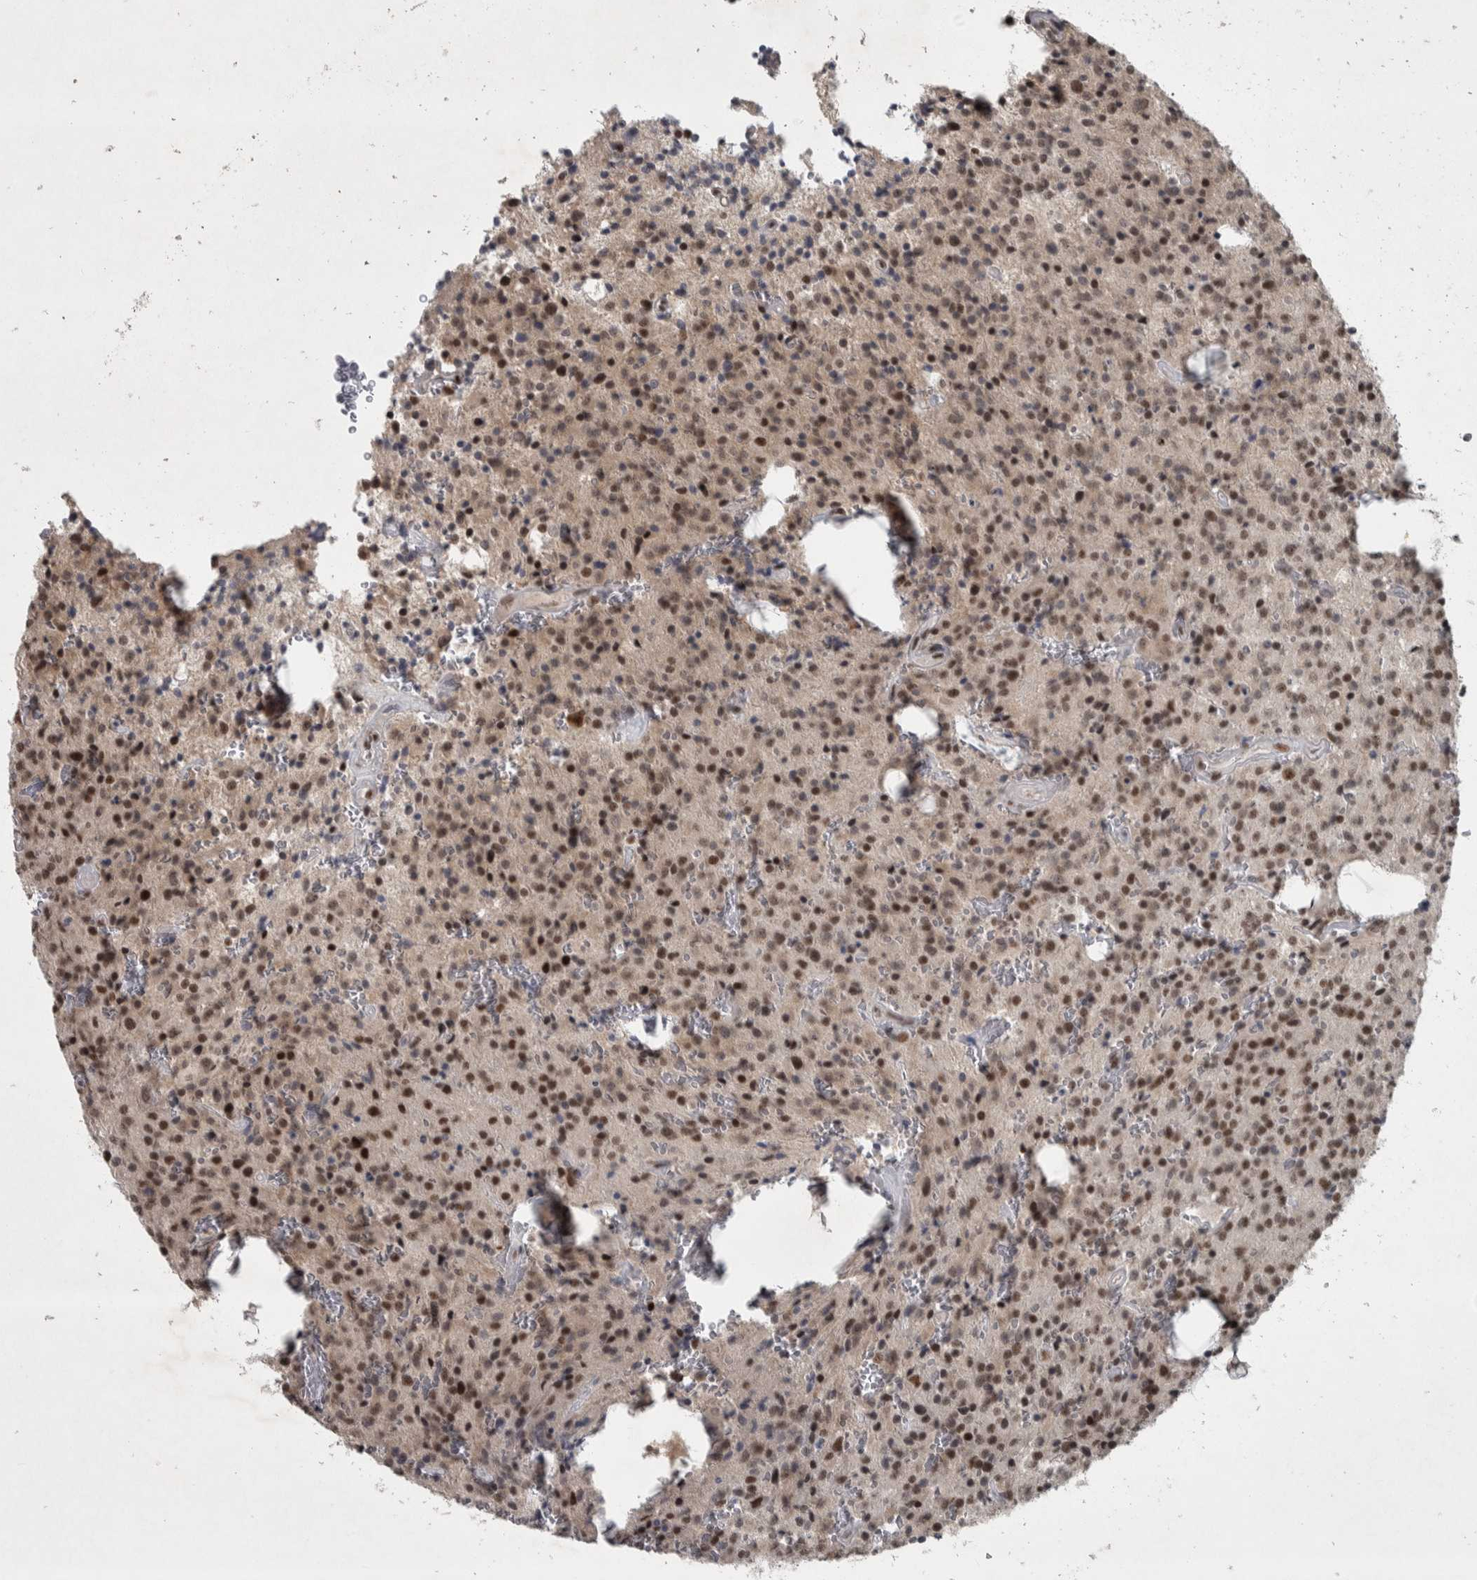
{"staining": {"intensity": "moderate", "quantity": ">75%", "location": "nuclear"}, "tissue": "glioma", "cell_type": "Tumor cells", "image_type": "cancer", "snomed": [{"axis": "morphology", "description": "Glioma, malignant, Low grade"}, {"axis": "topography", "description": "Brain"}], "caption": "DAB (3,3'-diaminobenzidine) immunohistochemical staining of human malignant low-grade glioma reveals moderate nuclear protein staining in approximately >75% of tumor cells.", "gene": "DDX42", "patient": {"sex": "male", "age": 58}}